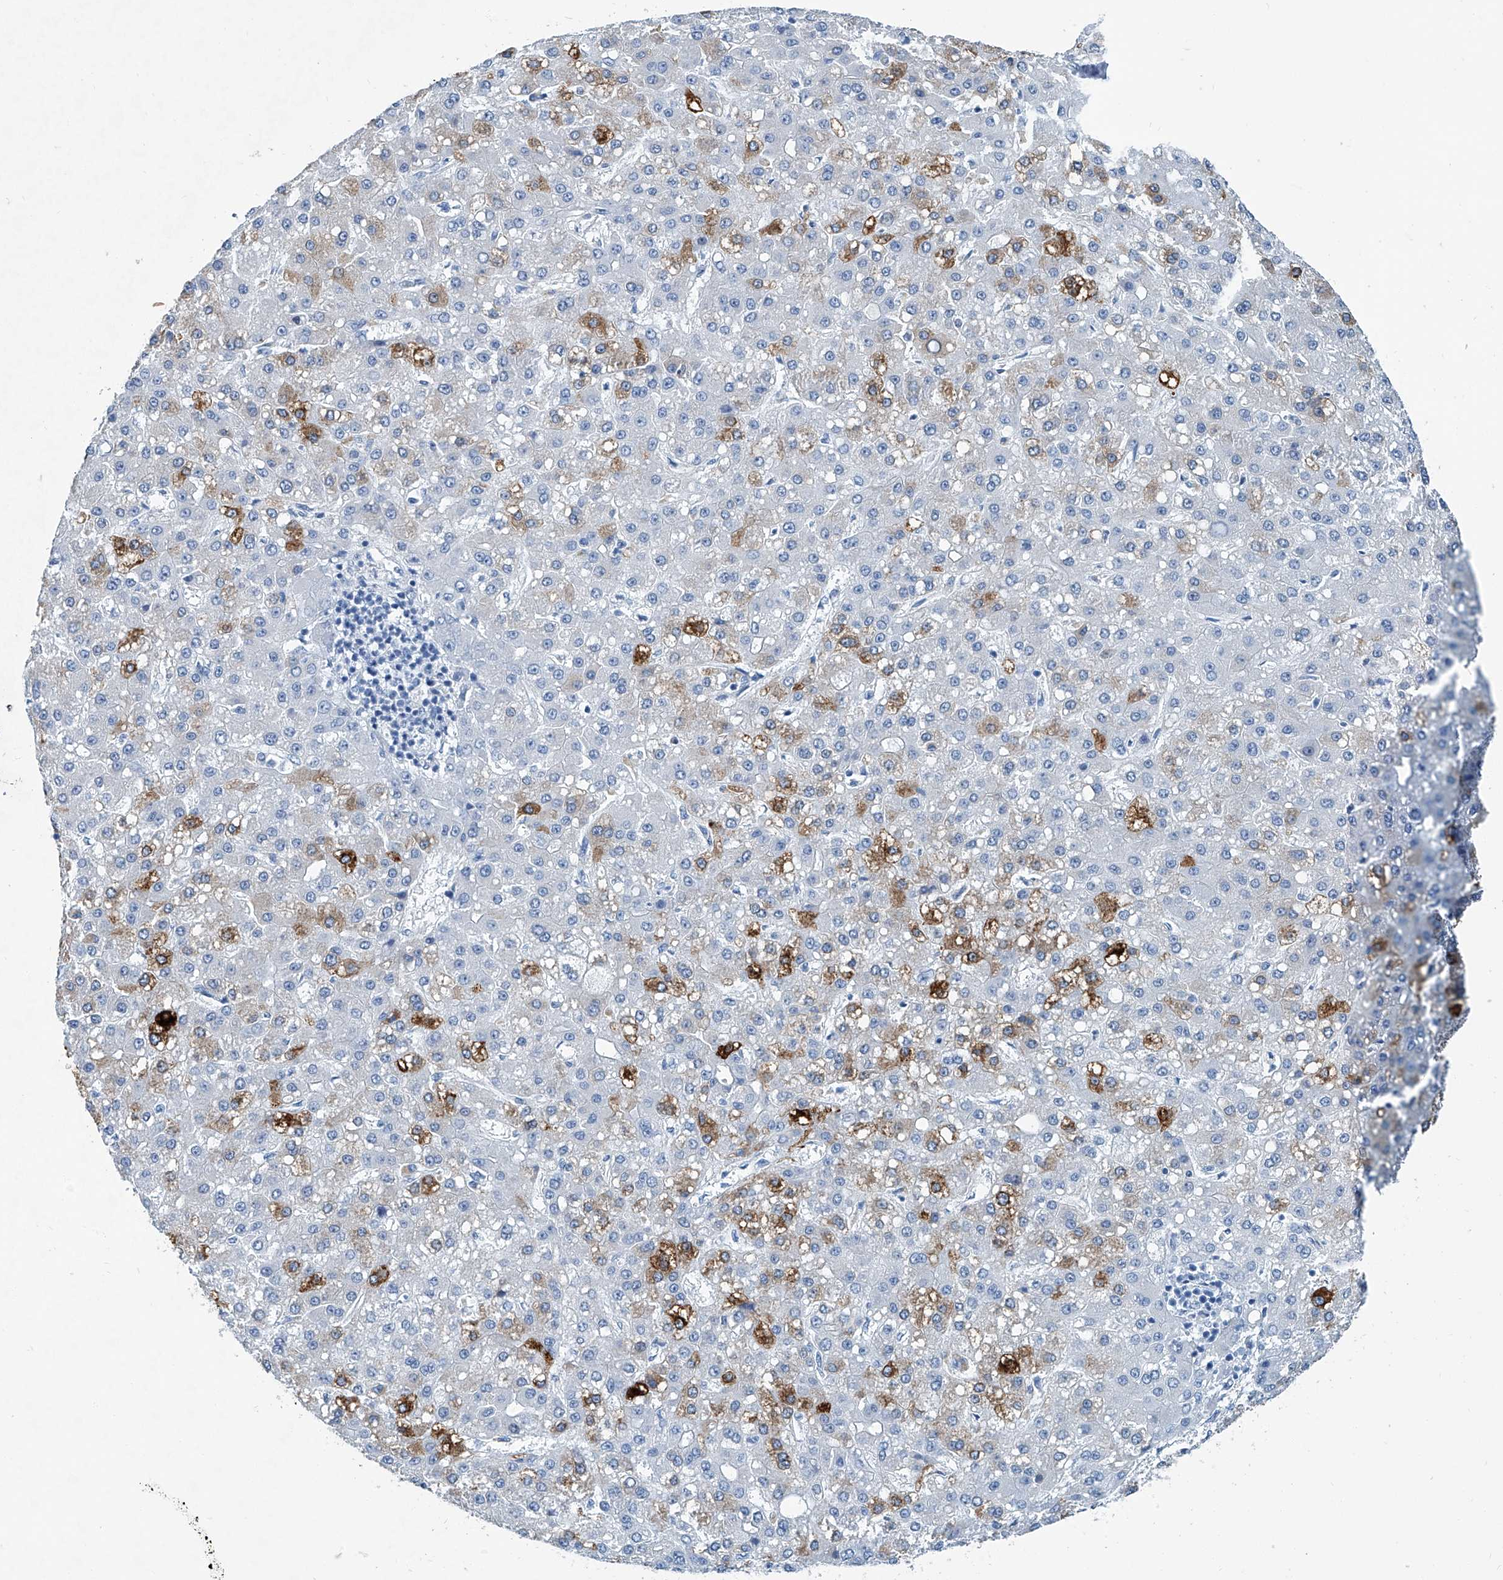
{"staining": {"intensity": "strong", "quantity": "<25%", "location": "cytoplasmic/membranous"}, "tissue": "liver cancer", "cell_type": "Tumor cells", "image_type": "cancer", "snomed": [{"axis": "morphology", "description": "Carcinoma, Hepatocellular, NOS"}, {"axis": "topography", "description": "Liver"}], "caption": "Liver cancer (hepatocellular carcinoma) stained for a protein (brown) displays strong cytoplasmic/membranous positive positivity in about <25% of tumor cells.", "gene": "CYP2A7", "patient": {"sex": "male", "age": 67}}